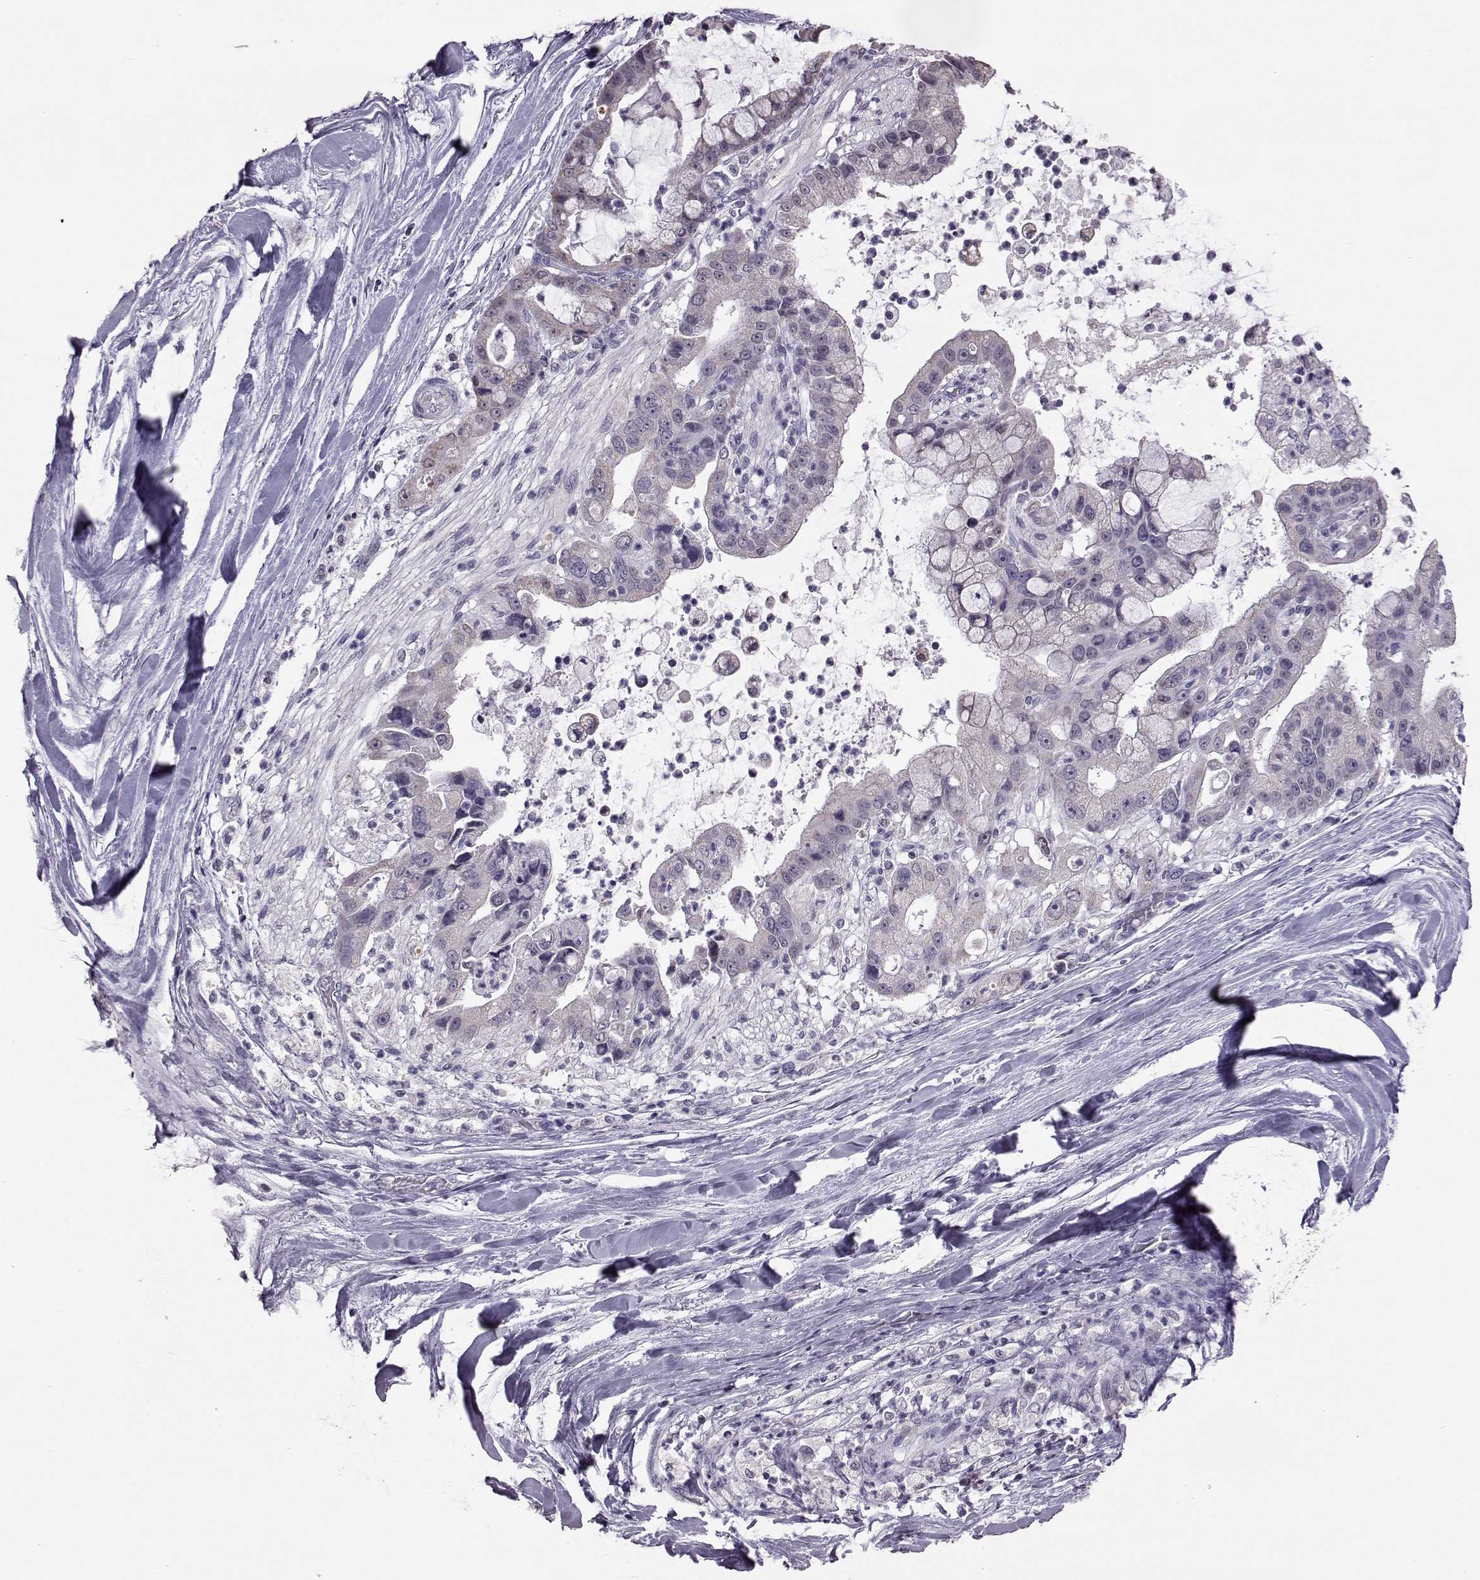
{"staining": {"intensity": "negative", "quantity": "none", "location": "none"}, "tissue": "liver cancer", "cell_type": "Tumor cells", "image_type": "cancer", "snomed": [{"axis": "morphology", "description": "Cholangiocarcinoma"}, {"axis": "topography", "description": "Liver"}], "caption": "IHC histopathology image of liver cancer (cholangiocarcinoma) stained for a protein (brown), which displays no staining in tumor cells.", "gene": "ALDH3A1", "patient": {"sex": "female", "age": 54}}